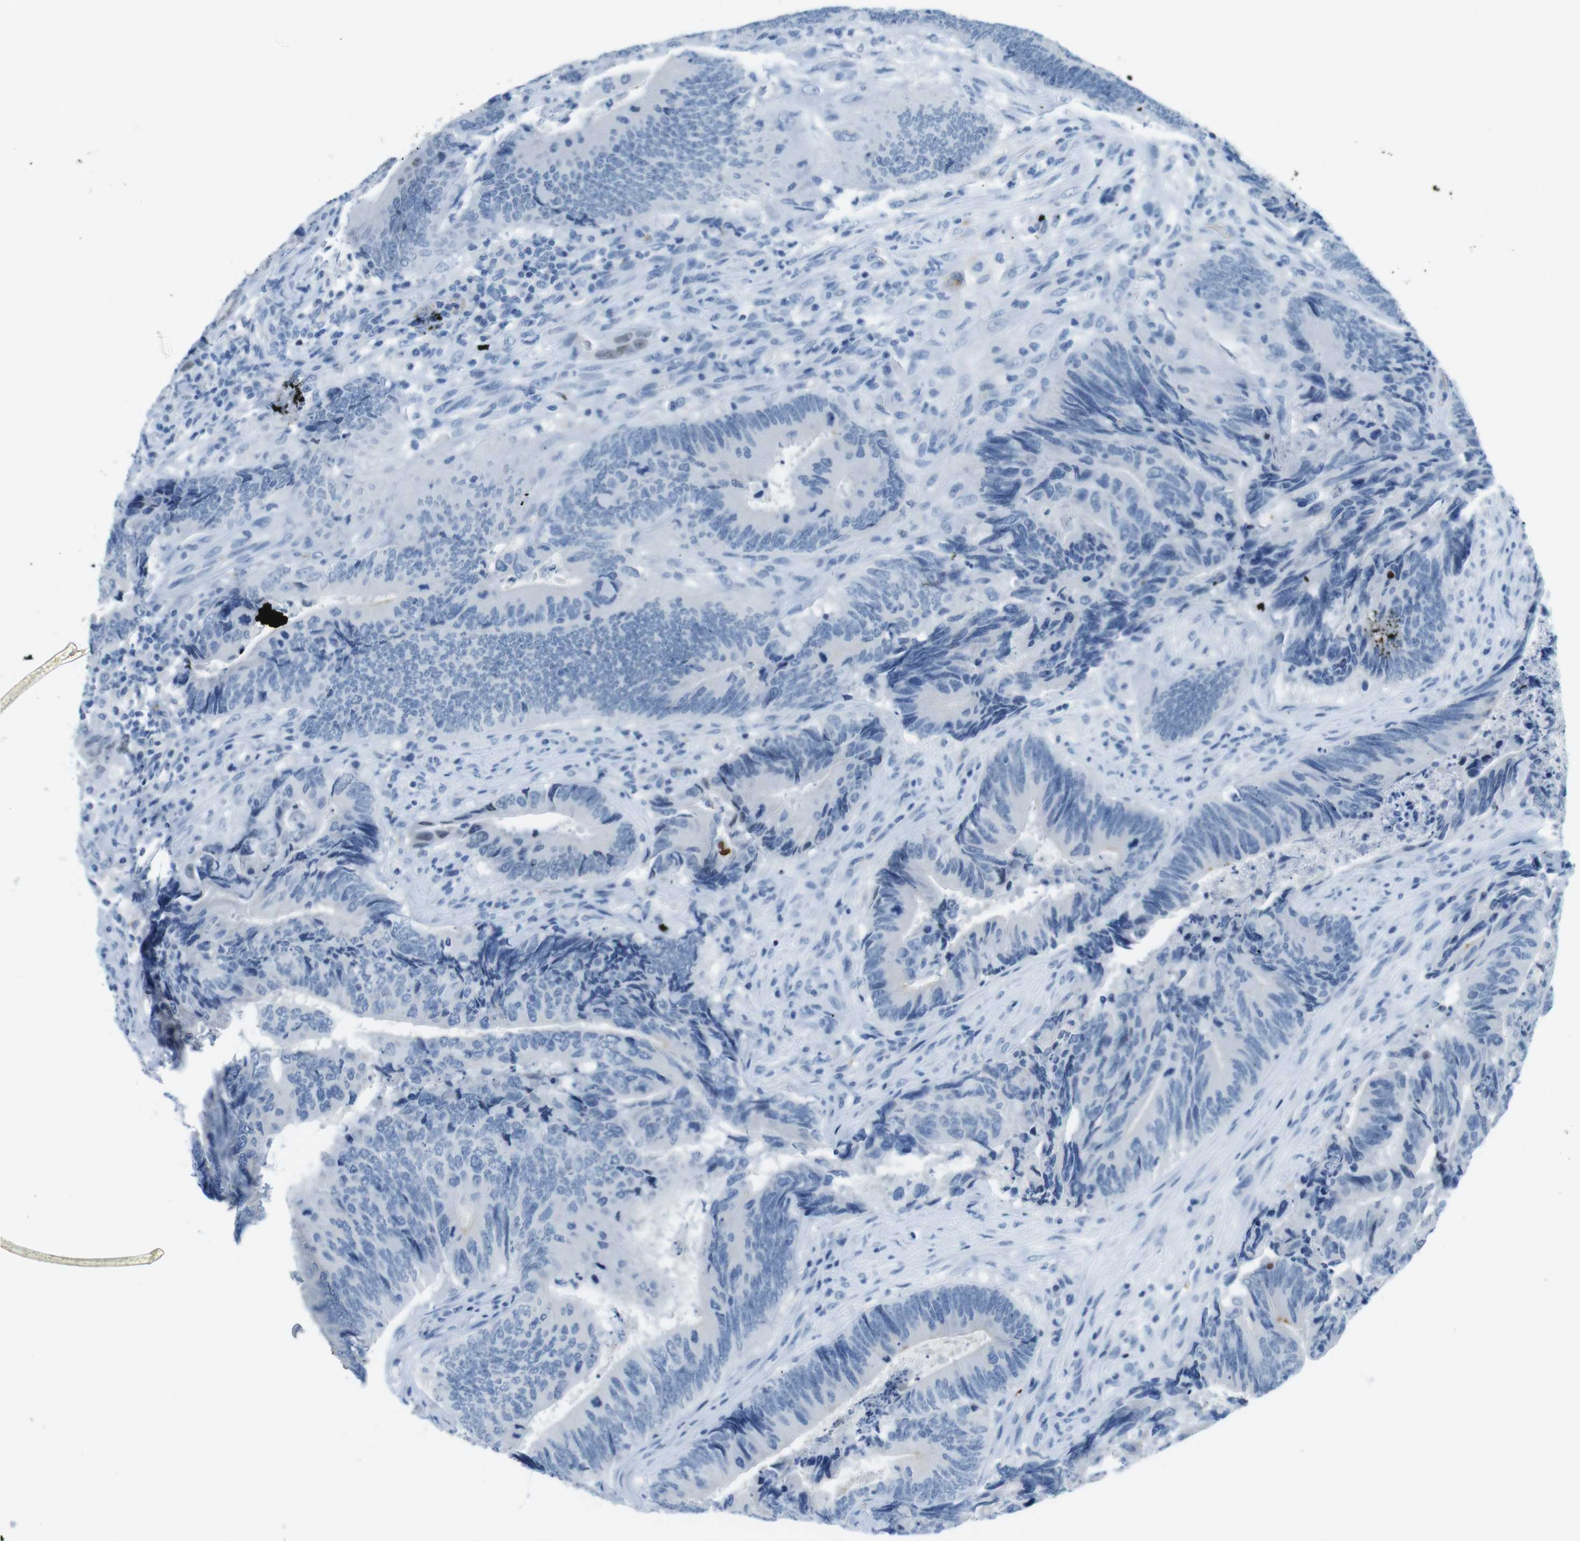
{"staining": {"intensity": "negative", "quantity": "none", "location": "none"}, "tissue": "colorectal cancer", "cell_type": "Tumor cells", "image_type": "cancer", "snomed": [{"axis": "morphology", "description": "Normal tissue, NOS"}, {"axis": "morphology", "description": "Adenocarcinoma, NOS"}, {"axis": "topography", "description": "Colon"}], "caption": "Colorectal cancer (adenocarcinoma) was stained to show a protein in brown. There is no significant expression in tumor cells.", "gene": "TFAP2C", "patient": {"sex": "male", "age": 56}}